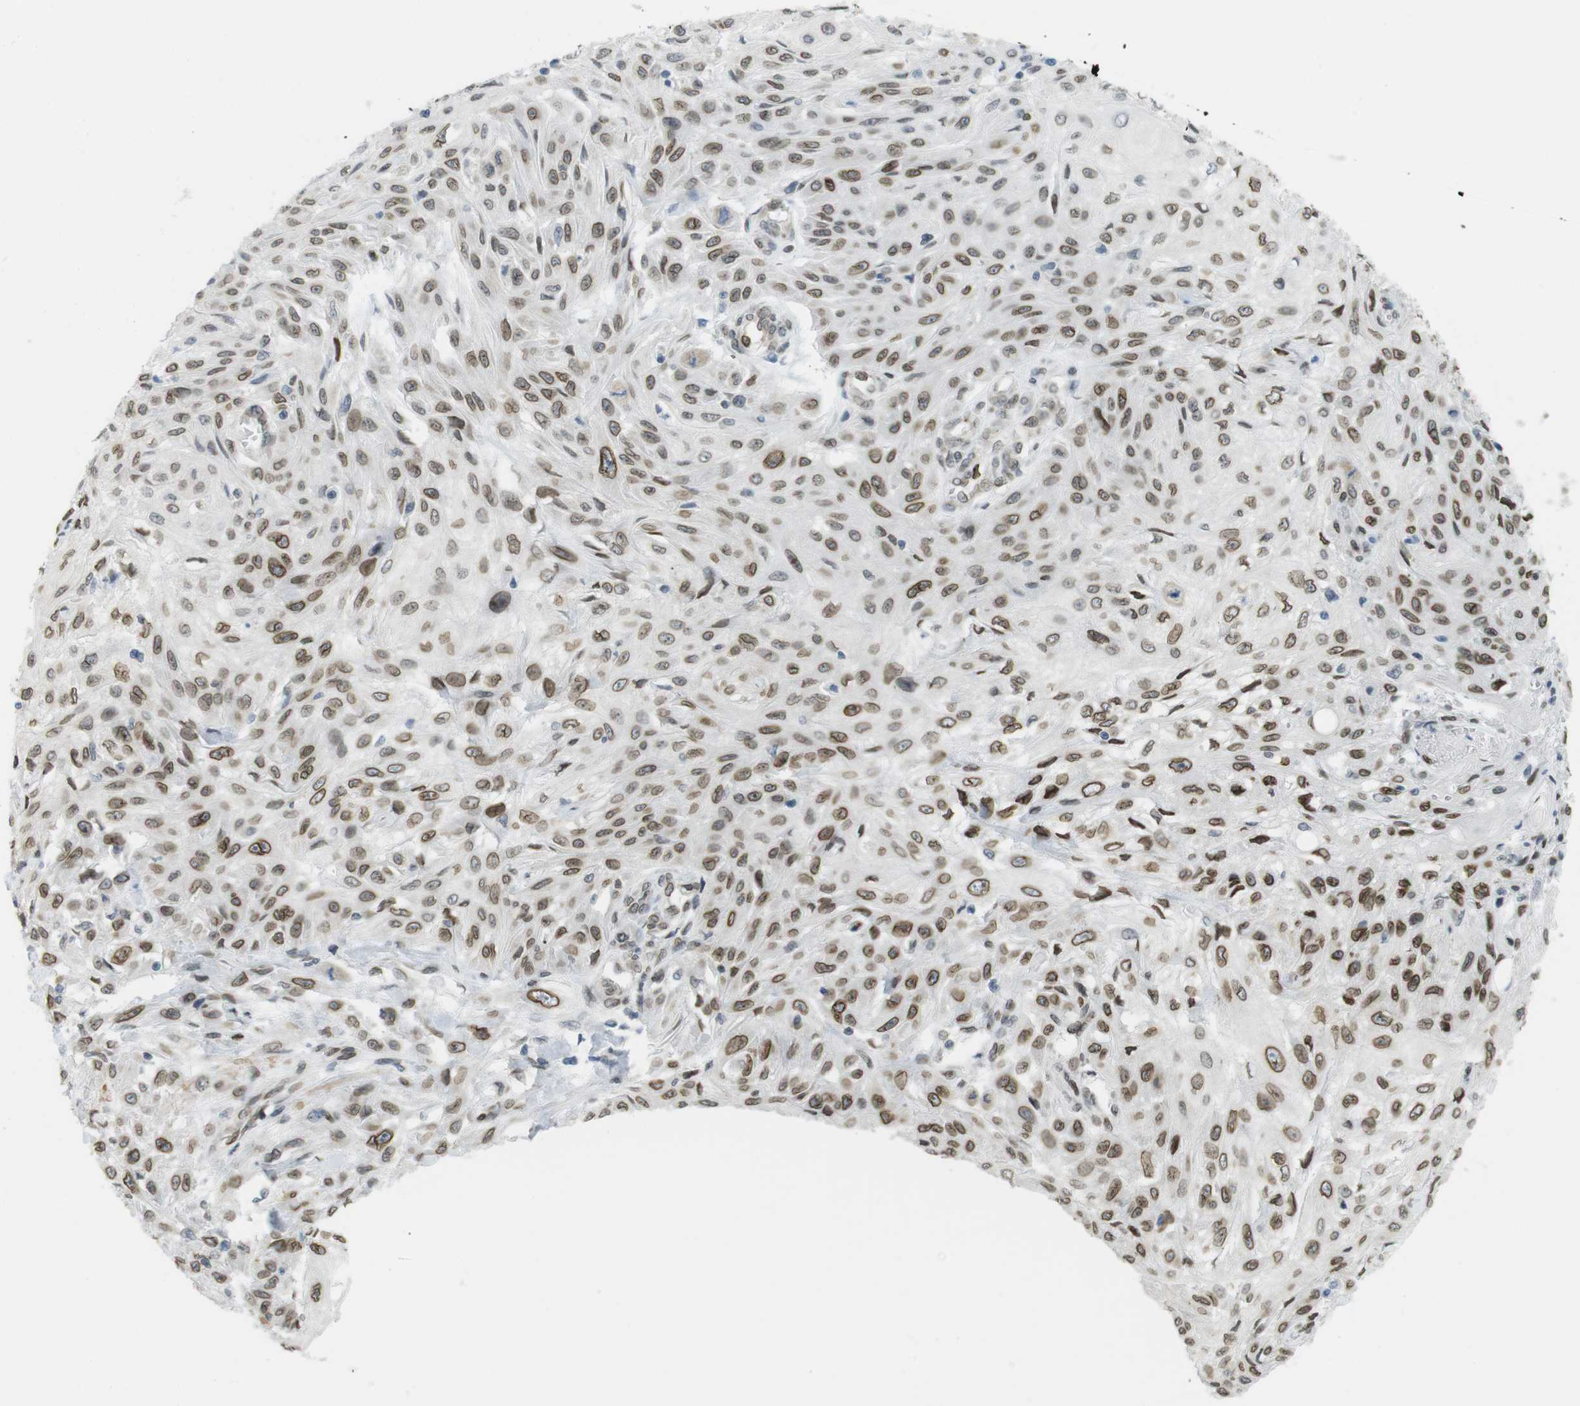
{"staining": {"intensity": "strong", "quantity": ">75%", "location": "cytoplasmic/membranous,nuclear"}, "tissue": "skin cancer", "cell_type": "Tumor cells", "image_type": "cancer", "snomed": [{"axis": "morphology", "description": "Squamous cell carcinoma, NOS"}, {"axis": "topography", "description": "Skin"}], "caption": "Immunohistochemistry (IHC) image of neoplastic tissue: skin squamous cell carcinoma stained using immunohistochemistry (IHC) shows high levels of strong protein expression localized specifically in the cytoplasmic/membranous and nuclear of tumor cells, appearing as a cytoplasmic/membranous and nuclear brown color.", "gene": "ARL6IP6", "patient": {"sex": "male", "age": 75}}